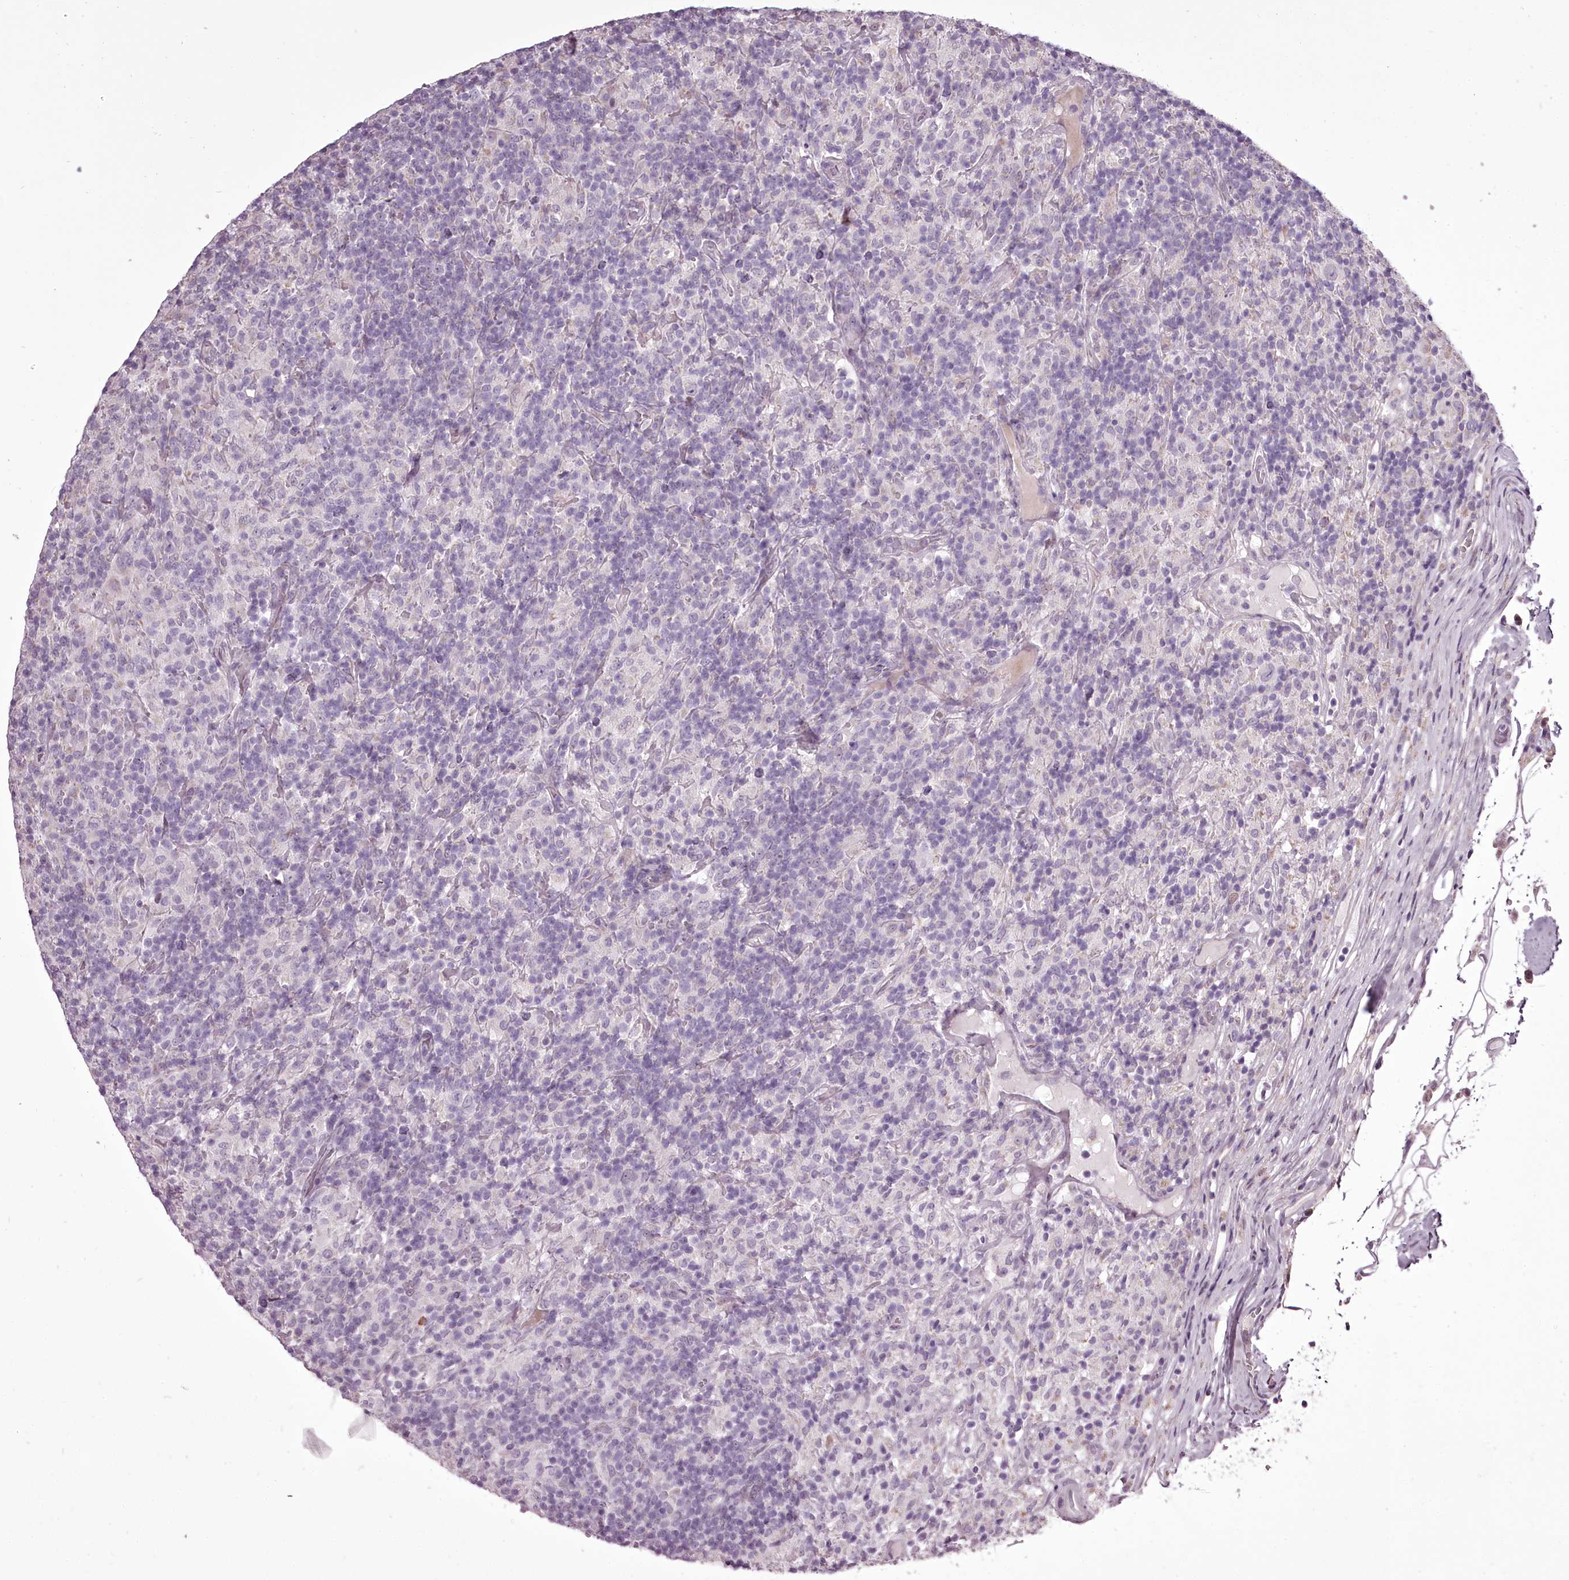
{"staining": {"intensity": "negative", "quantity": "none", "location": "none"}, "tissue": "lymphoma", "cell_type": "Tumor cells", "image_type": "cancer", "snomed": [{"axis": "morphology", "description": "Hodgkin's disease, NOS"}, {"axis": "topography", "description": "Lymph node"}], "caption": "The image demonstrates no staining of tumor cells in Hodgkin's disease.", "gene": "C1orf56", "patient": {"sex": "male", "age": 70}}